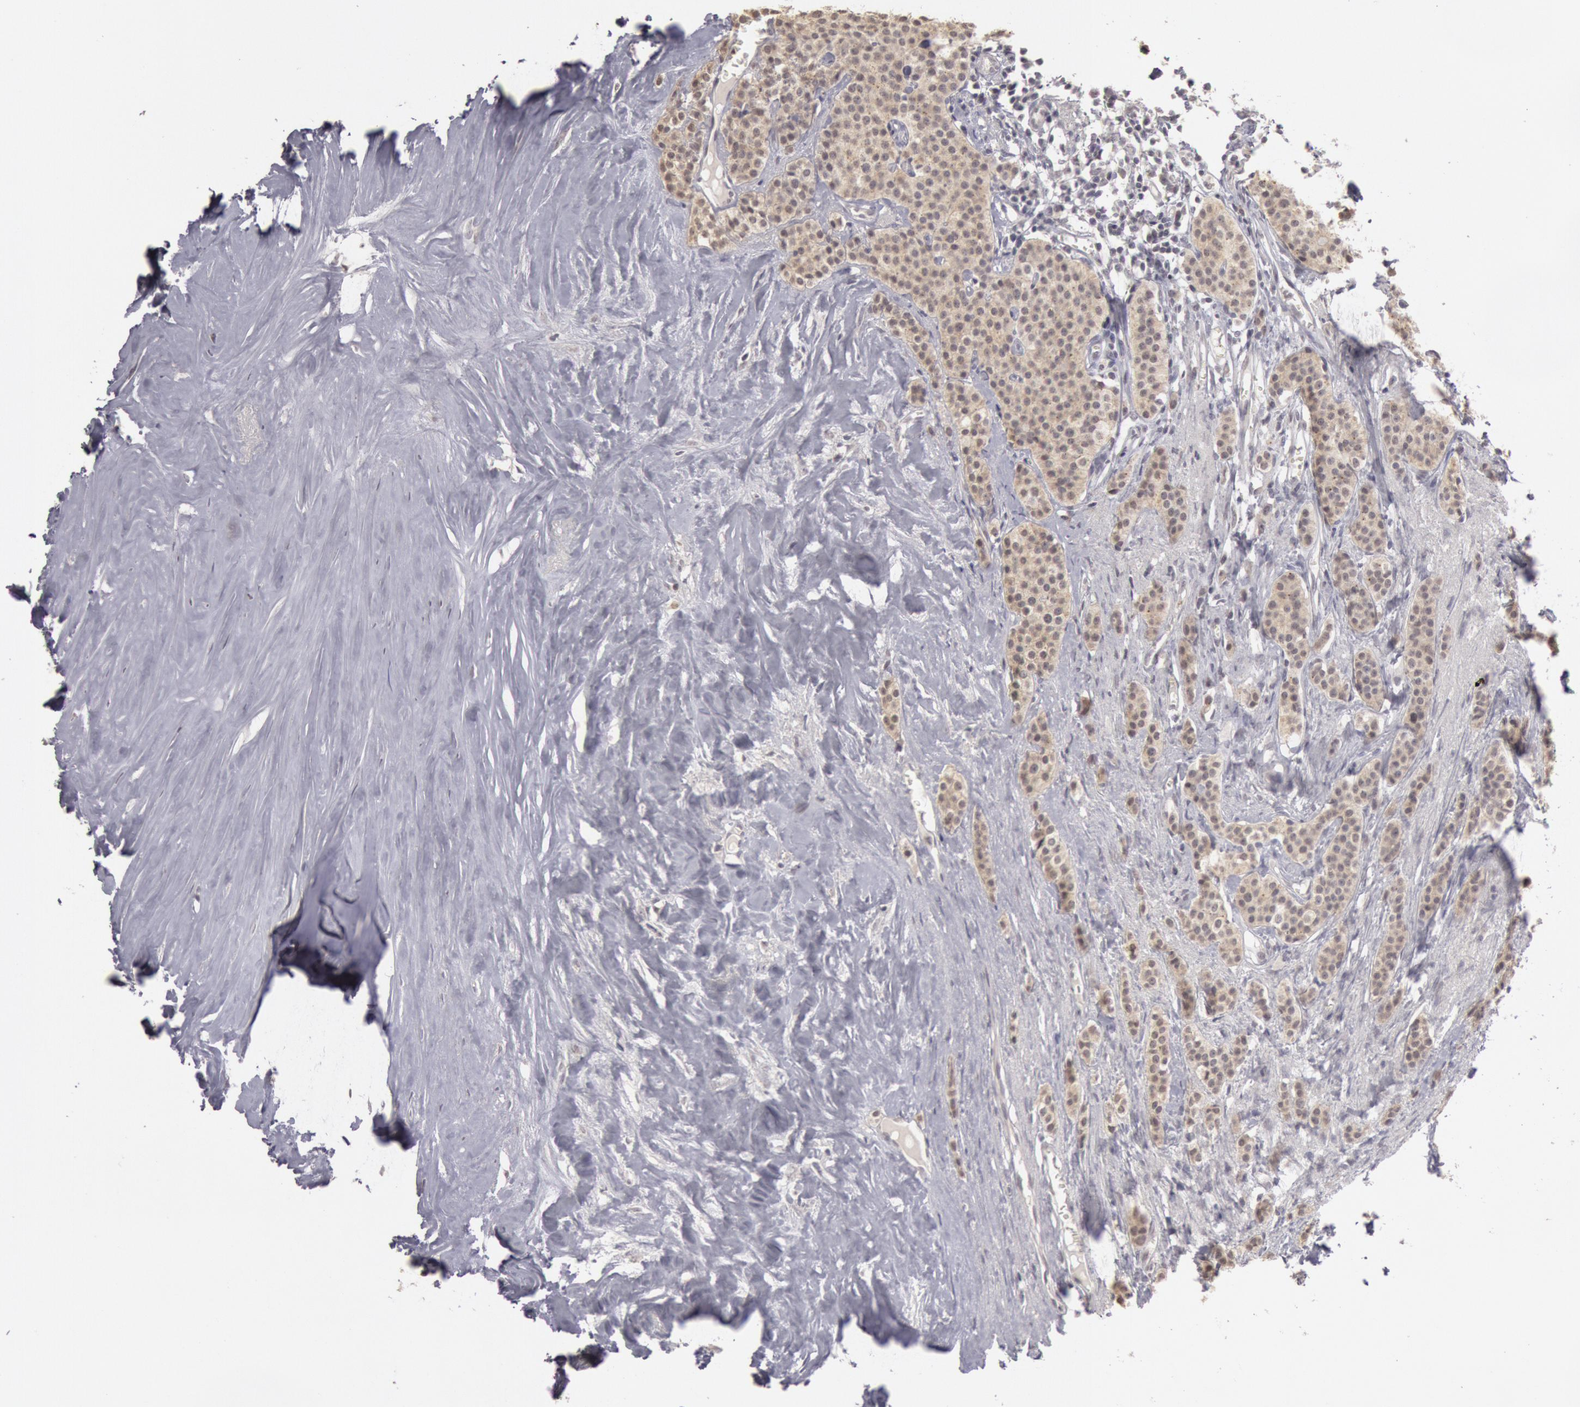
{"staining": {"intensity": "weak", "quantity": ">75%", "location": "cytoplasmic/membranous"}, "tissue": "carcinoid", "cell_type": "Tumor cells", "image_type": "cancer", "snomed": [{"axis": "morphology", "description": "Carcinoid, malignant, NOS"}, {"axis": "topography", "description": "Small intestine"}], "caption": "DAB immunohistochemical staining of human malignant carcinoid exhibits weak cytoplasmic/membranous protein expression in approximately >75% of tumor cells. (Stains: DAB in brown, nuclei in blue, Microscopy: brightfield microscopy at high magnification).", "gene": "RIMBP3C", "patient": {"sex": "male", "age": 63}}